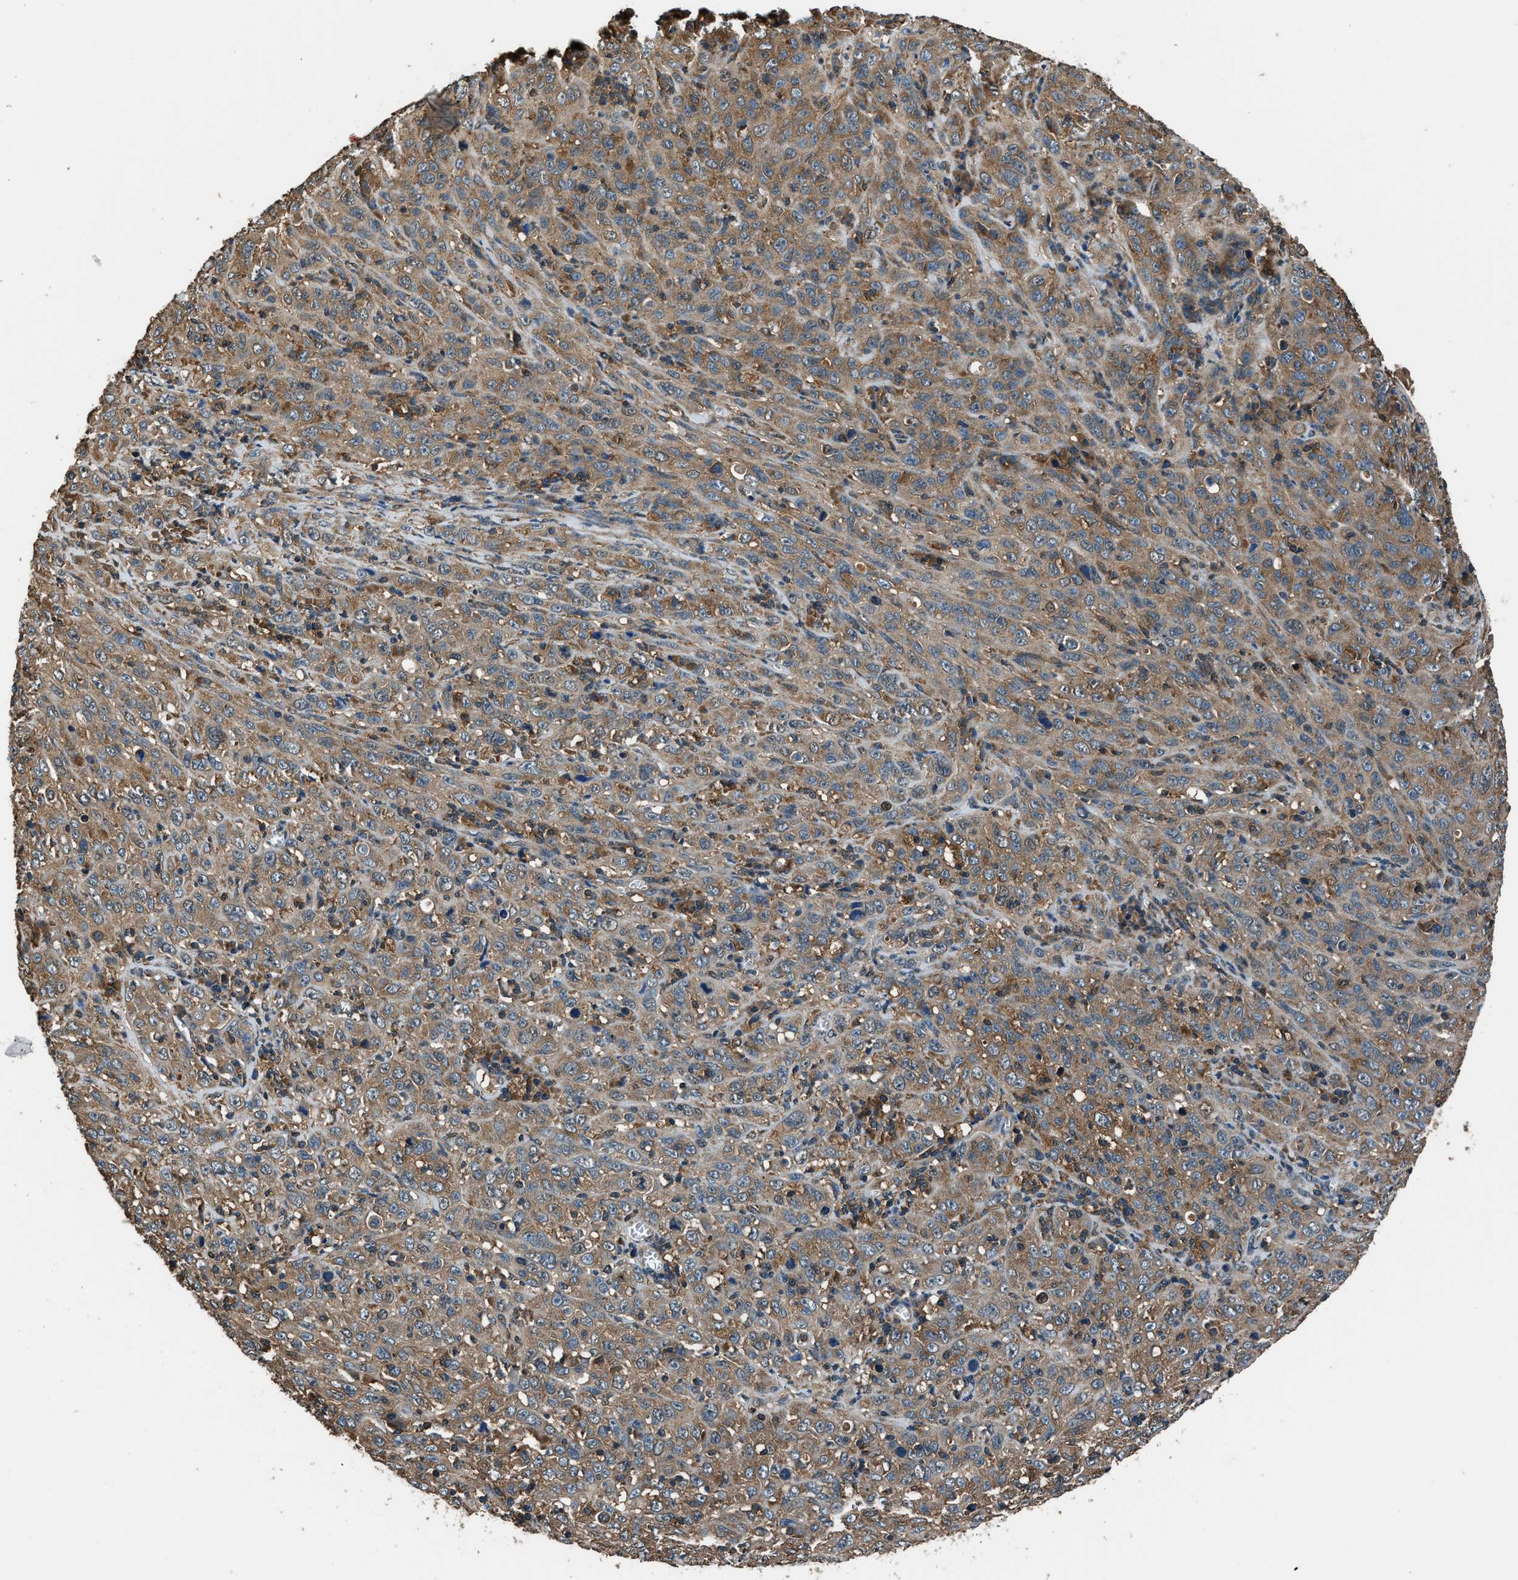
{"staining": {"intensity": "moderate", "quantity": ">75%", "location": "cytoplasmic/membranous"}, "tissue": "cervical cancer", "cell_type": "Tumor cells", "image_type": "cancer", "snomed": [{"axis": "morphology", "description": "Squamous cell carcinoma, NOS"}, {"axis": "topography", "description": "Cervix"}], "caption": "The histopathology image displays staining of squamous cell carcinoma (cervical), revealing moderate cytoplasmic/membranous protein staining (brown color) within tumor cells. Immunohistochemistry (ihc) stains the protein of interest in brown and the nuclei are stained blue.", "gene": "ARFGAP2", "patient": {"sex": "female", "age": 46}}